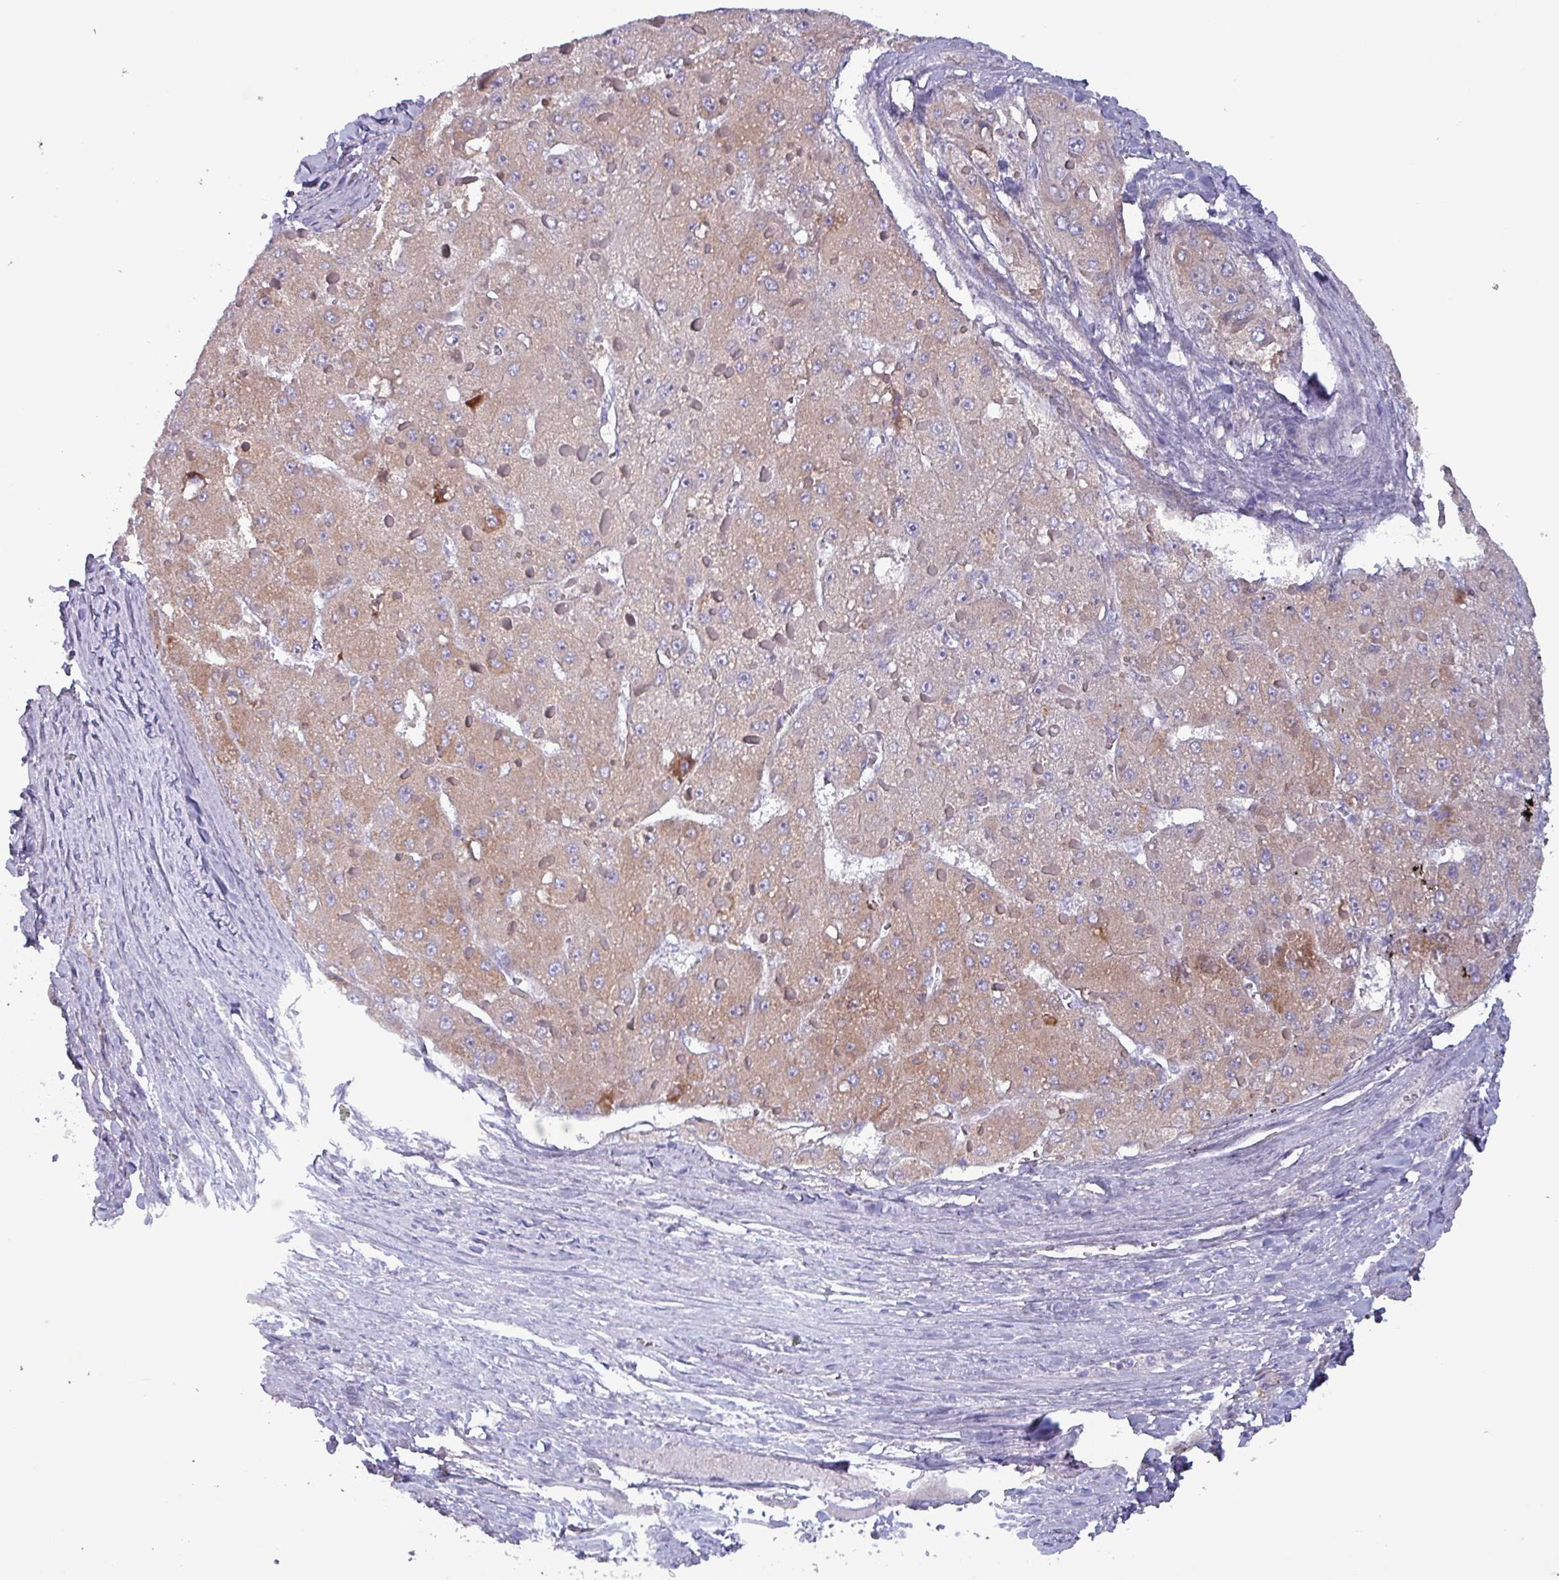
{"staining": {"intensity": "weak", "quantity": "25%-75%", "location": "cytoplasmic/membranous"}, "tissue": "liver cancer", "cell_type": "Tumor cells", "image_type": "cancer", "snomed": [{"axis": "morphology", "description": "Carcinoma, Hepatocellular, NOS"}, {"axis": "topography", "description": "Liver"}], "caption": "An image showing weak cytoplasmic/membranous positivity in approximately 25%-75% of tumor cells in liver cancer, as visualized by brown immunohistochemical staining.", "gene": "HSD3B7", "patient": {"sex": "female", "age": 73}}